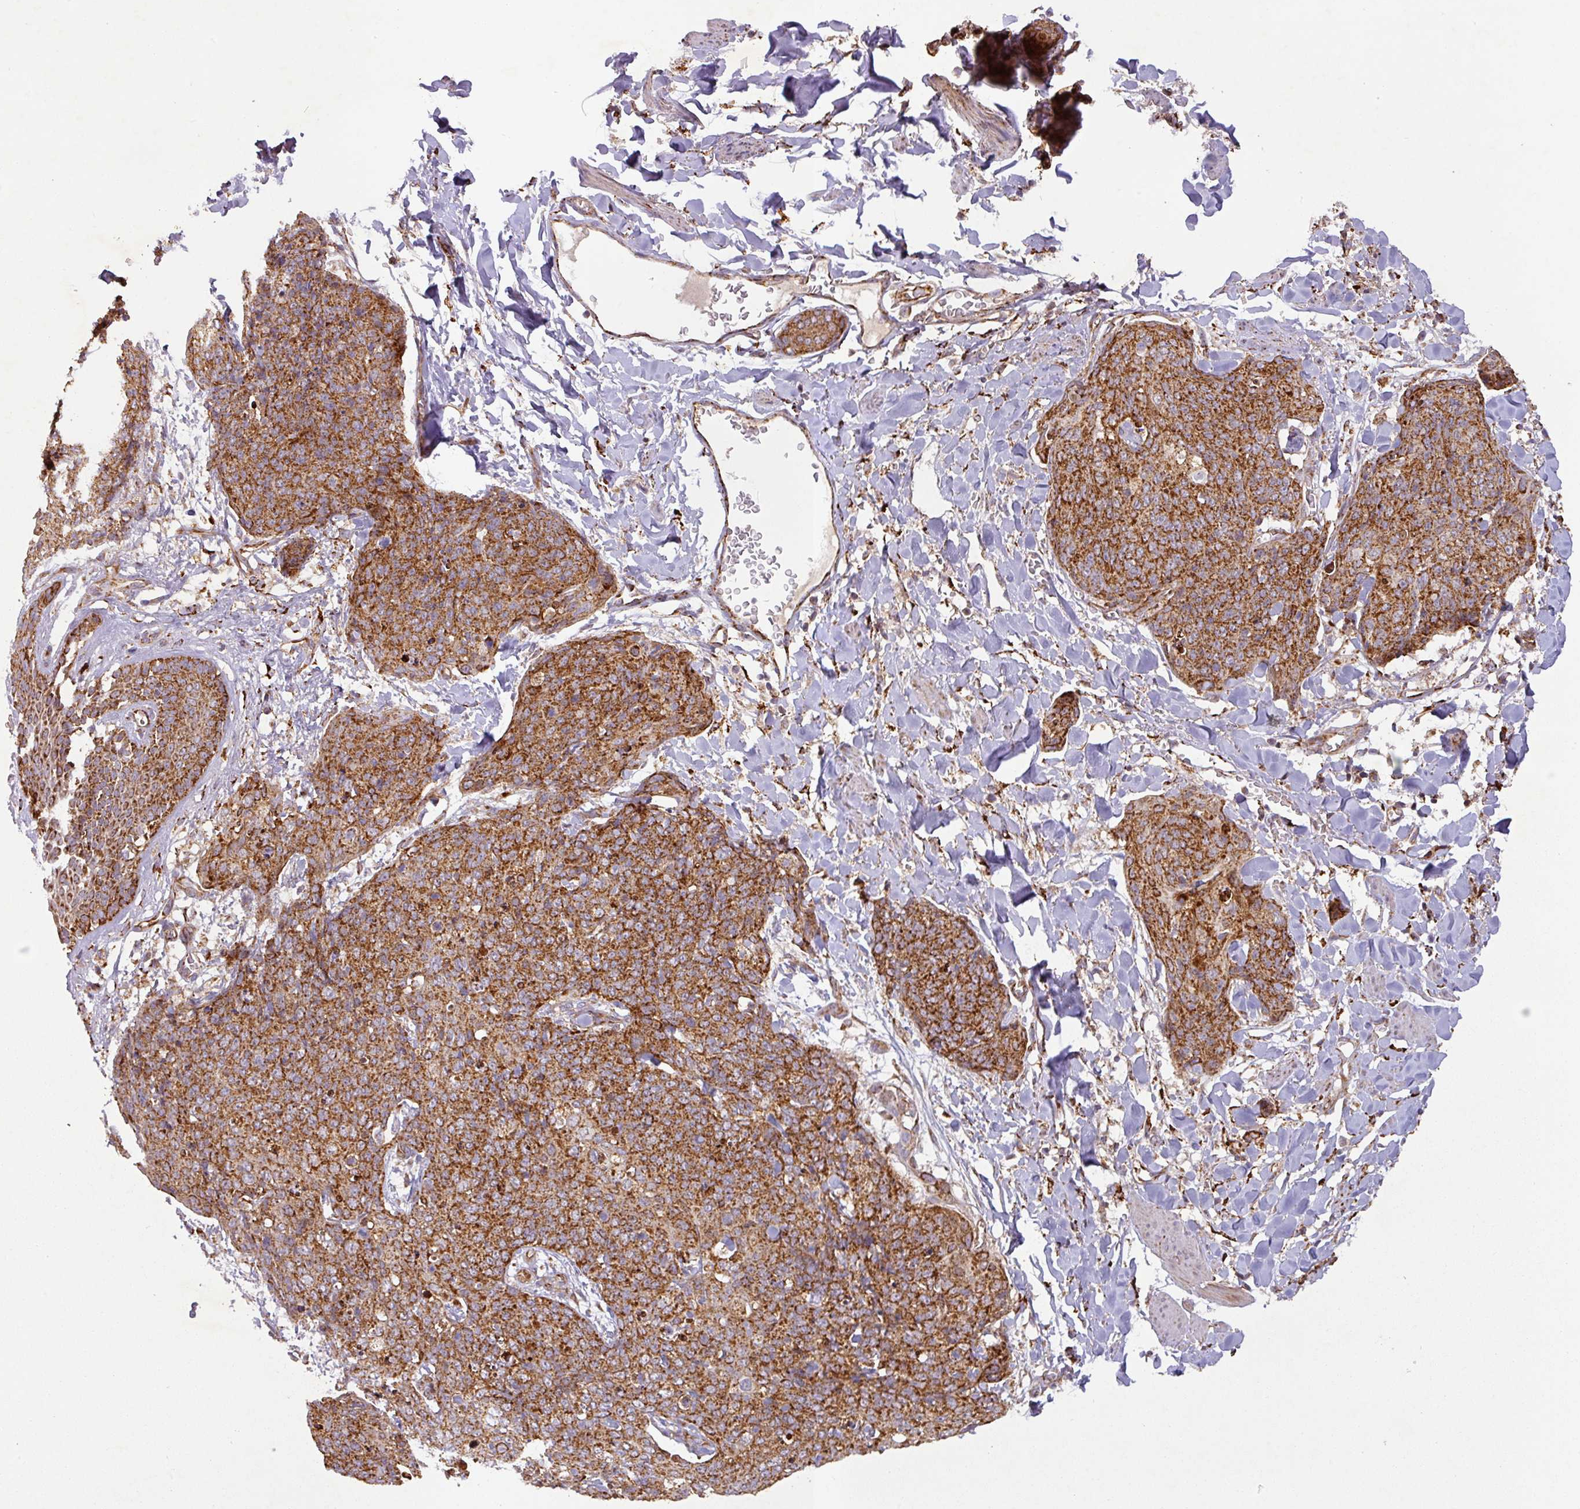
{"staining": {"intensity": "strong", "quantity": ">75%", "location": "cytoplasmic/membranous"}, "tissue": "skin cancer", "cell_type": "Tumor cells", "image_type": "cancer", "snomed": [{"axis": "morphology", "description": "Squamous cell carcinoma, NOS"}, {"axis": "topography", "description": "Skin"}, {"axis": "topography", "description": "Vulva"}], "caption": "There is high levels of strong cytoplasmic/membranous expression in tumor cells of squamous cell carcinoma (skin), as demonstrated by immunohistochemical staining (brown color).", "gene": "GPD2", "patient": {"sex": "female", "age": 85}}